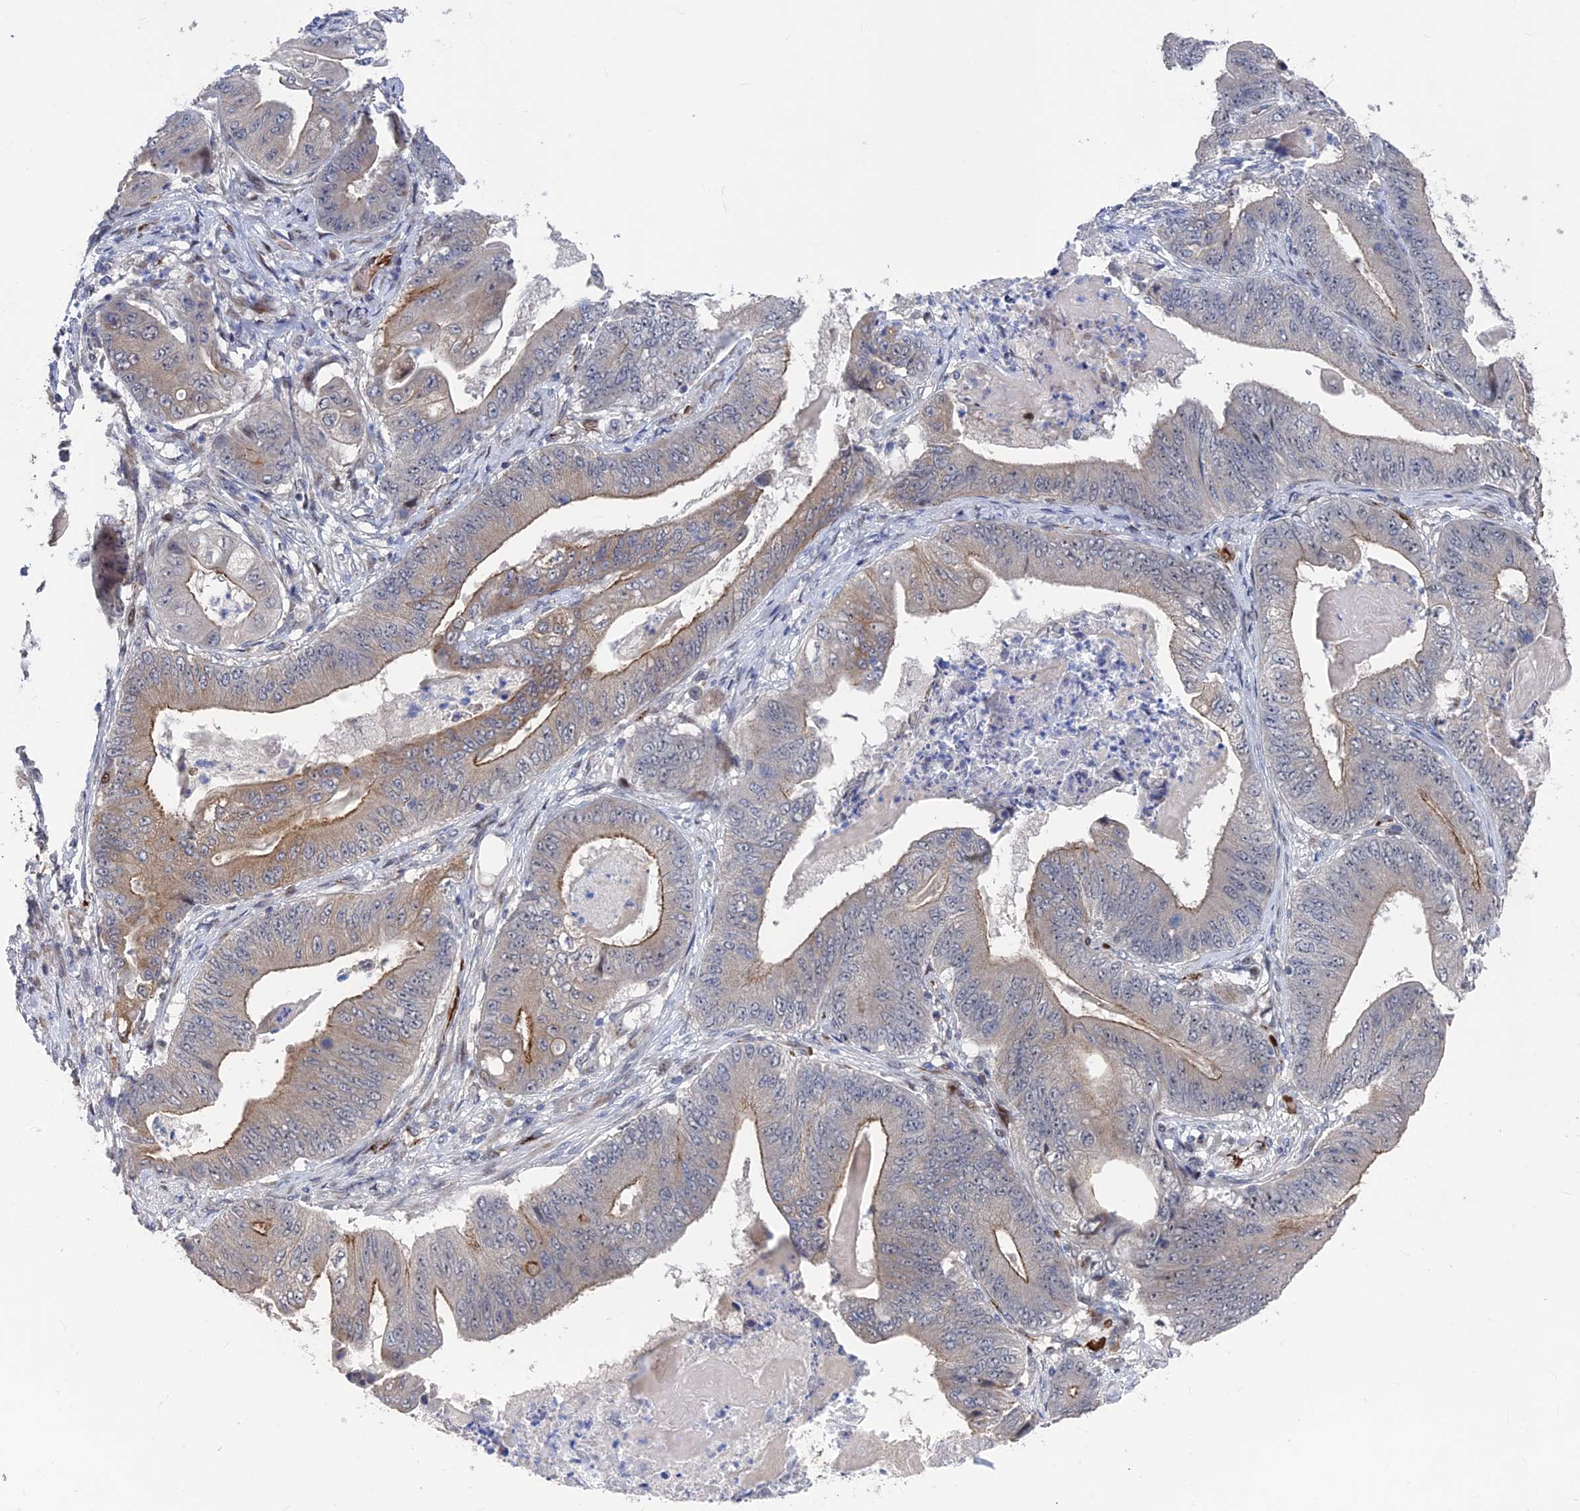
{"staining": {"intensity": "moderate", "quantity": "<25%", "location": "cytoplasmic/membranous"}, "tissue": "stomach cancer", "cell_type": "Tumor cells", "image_type": "cancer", "snomed": [{"axis": "morphology", "description": "Adenocarcinoma, NOS"}, {"axis": "topography", "description": "Stomach"}], "caption": "Immunohistochemistry (DAB (3,3'-diaminobenzidine)) staining of human stomach adenocarcinoma shows moderate cytoplasmic/membranous protein positivity in approximately <25% of tumor cells. The staining was performed using DAB to visualize the protein expression in brown, while the nuclei were stained in blue with hematoxylin (Magnification: 20x).", "gene": "SH3D21", "patient": {"sex": "female", "age": 73}}